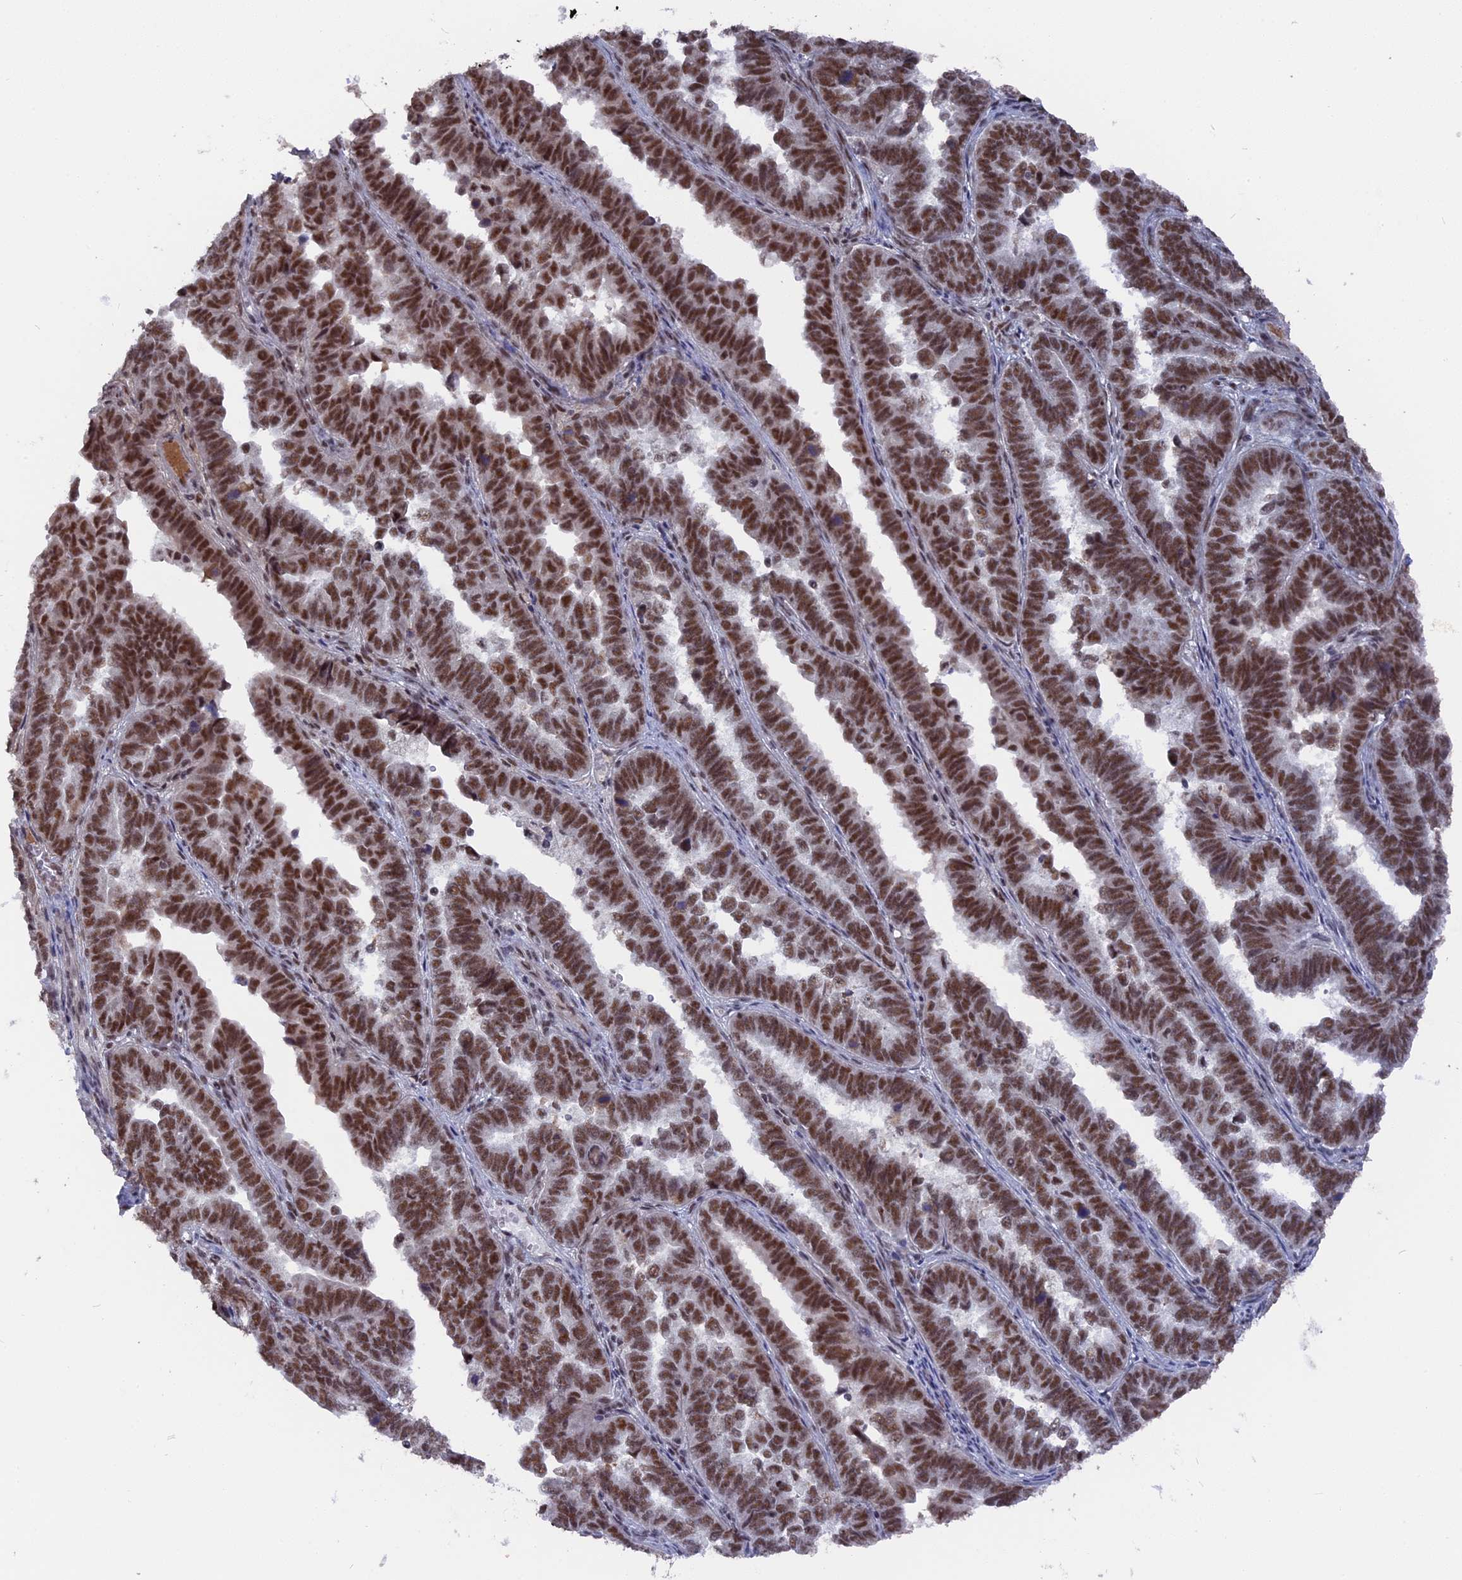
{"staining": {"intensity": "strong", "quantity": ">75%", "location": "nuclear"}, "tissue": "endometrial cancer", "cell_type": "Tumor cells", "image_type": "cancer", "snomed": [{"axis": "morphology", "description": "Adenocarcinoma, NOS"}, {"axis": "topography", "description": "Endometrium"}], "caption": "Endometrial adenocarcinoma stained with IHC reveals strong nuclear positivity in approximately >75% of tumor cells. (Brightfield microscopy of DAB IHC at high magnification).", "gene": "SF3A2", "patient": {"sex": "female", "age": 75}}